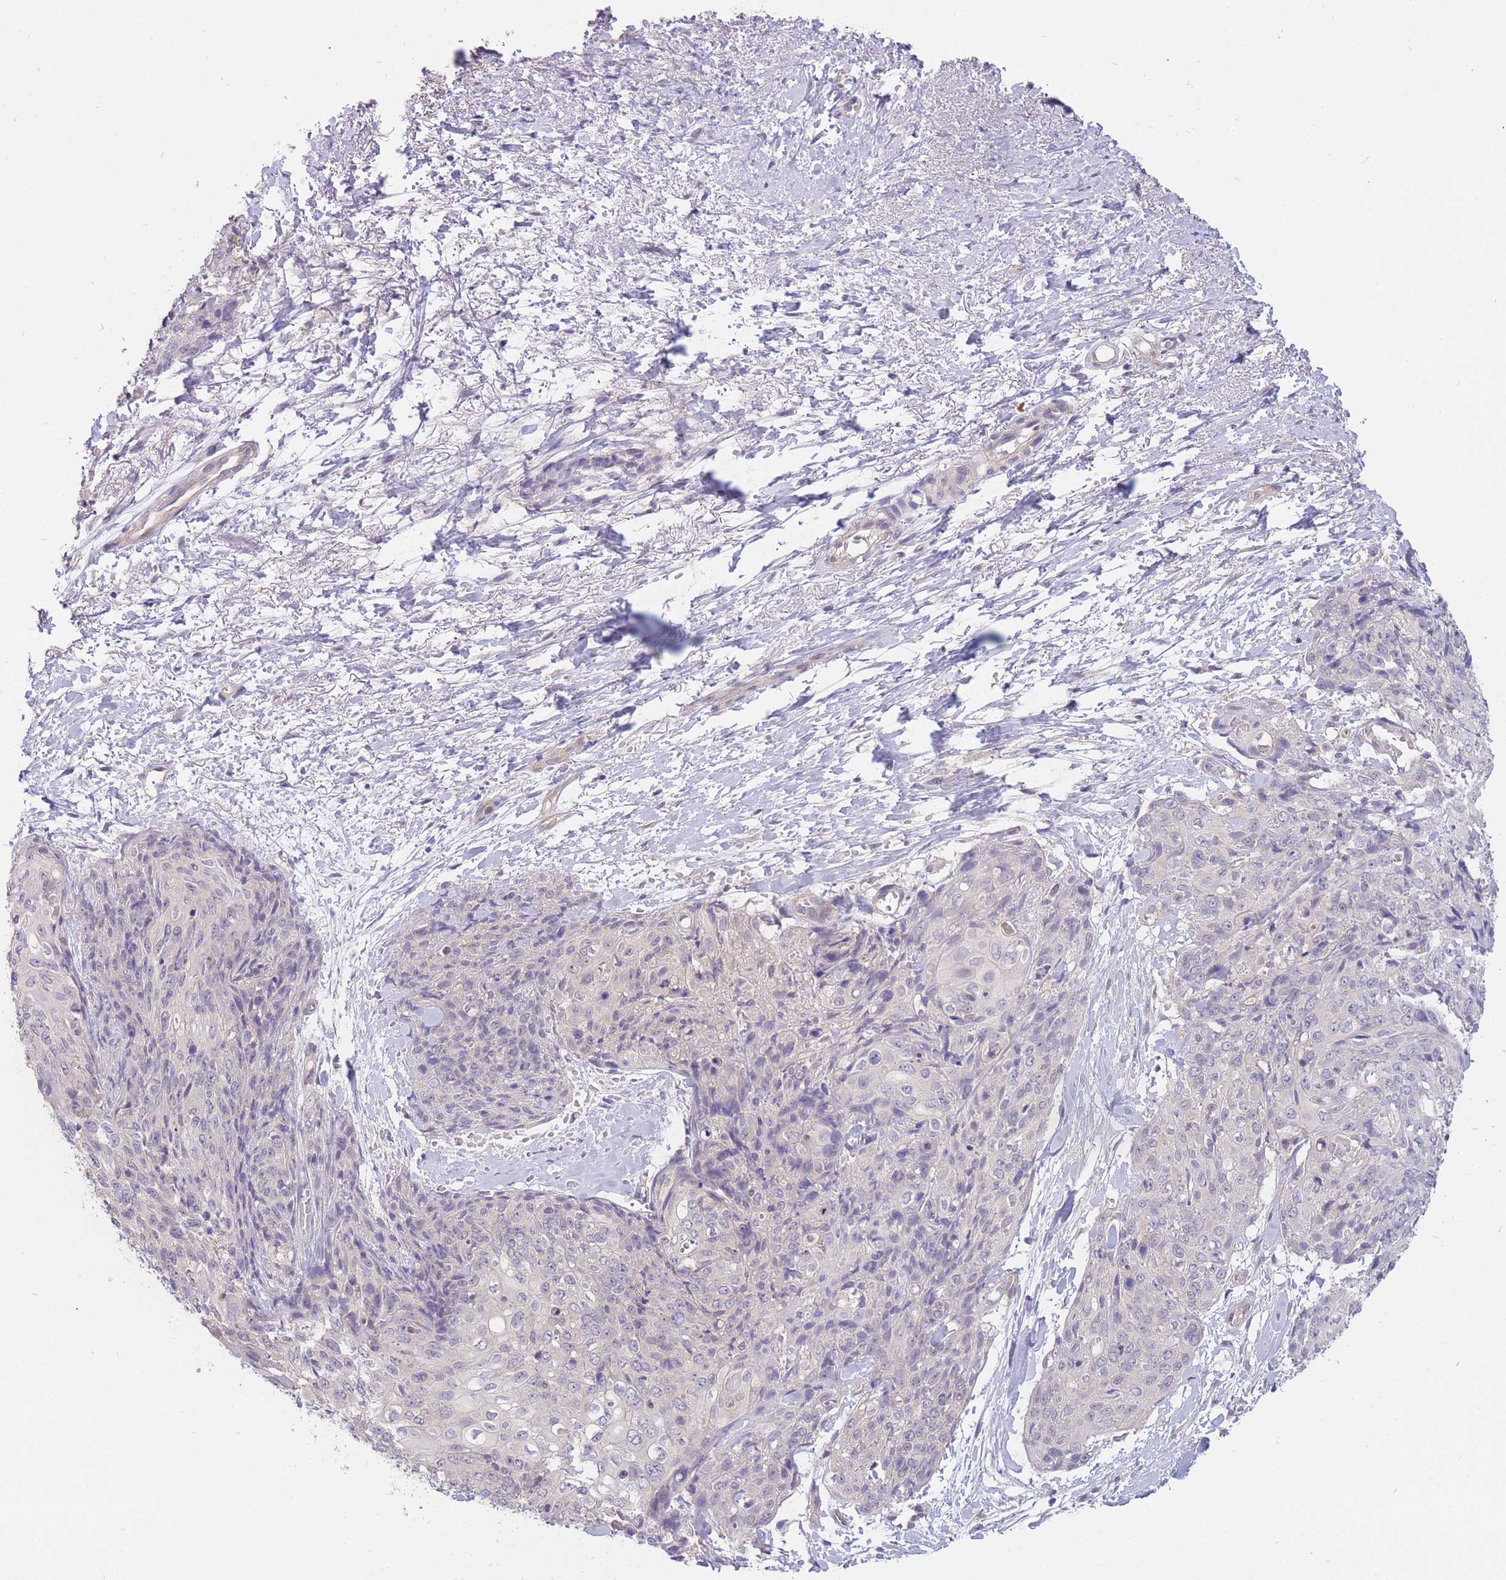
{"staining": {"intensity": "negative", "quantity": "none", "location": "none"}, "tissue": "skin cancer", "cell_type": "Tumor cells", "image_type": "cancer", "snomed": [{"axis": "morphology", "description": "Squamous cell carcinoma, NOS"}, {"axis": "topography", "description": "Skin"}, {"axis": "topography", "description": "Vulva"}], "caption": "Skin cancer (squamous cell carcinoma) stained for a protein using IHC exhibits no positivity tumor cells.", "gene": "SMC6", "patient": {"sex": "female", "age": 85}}